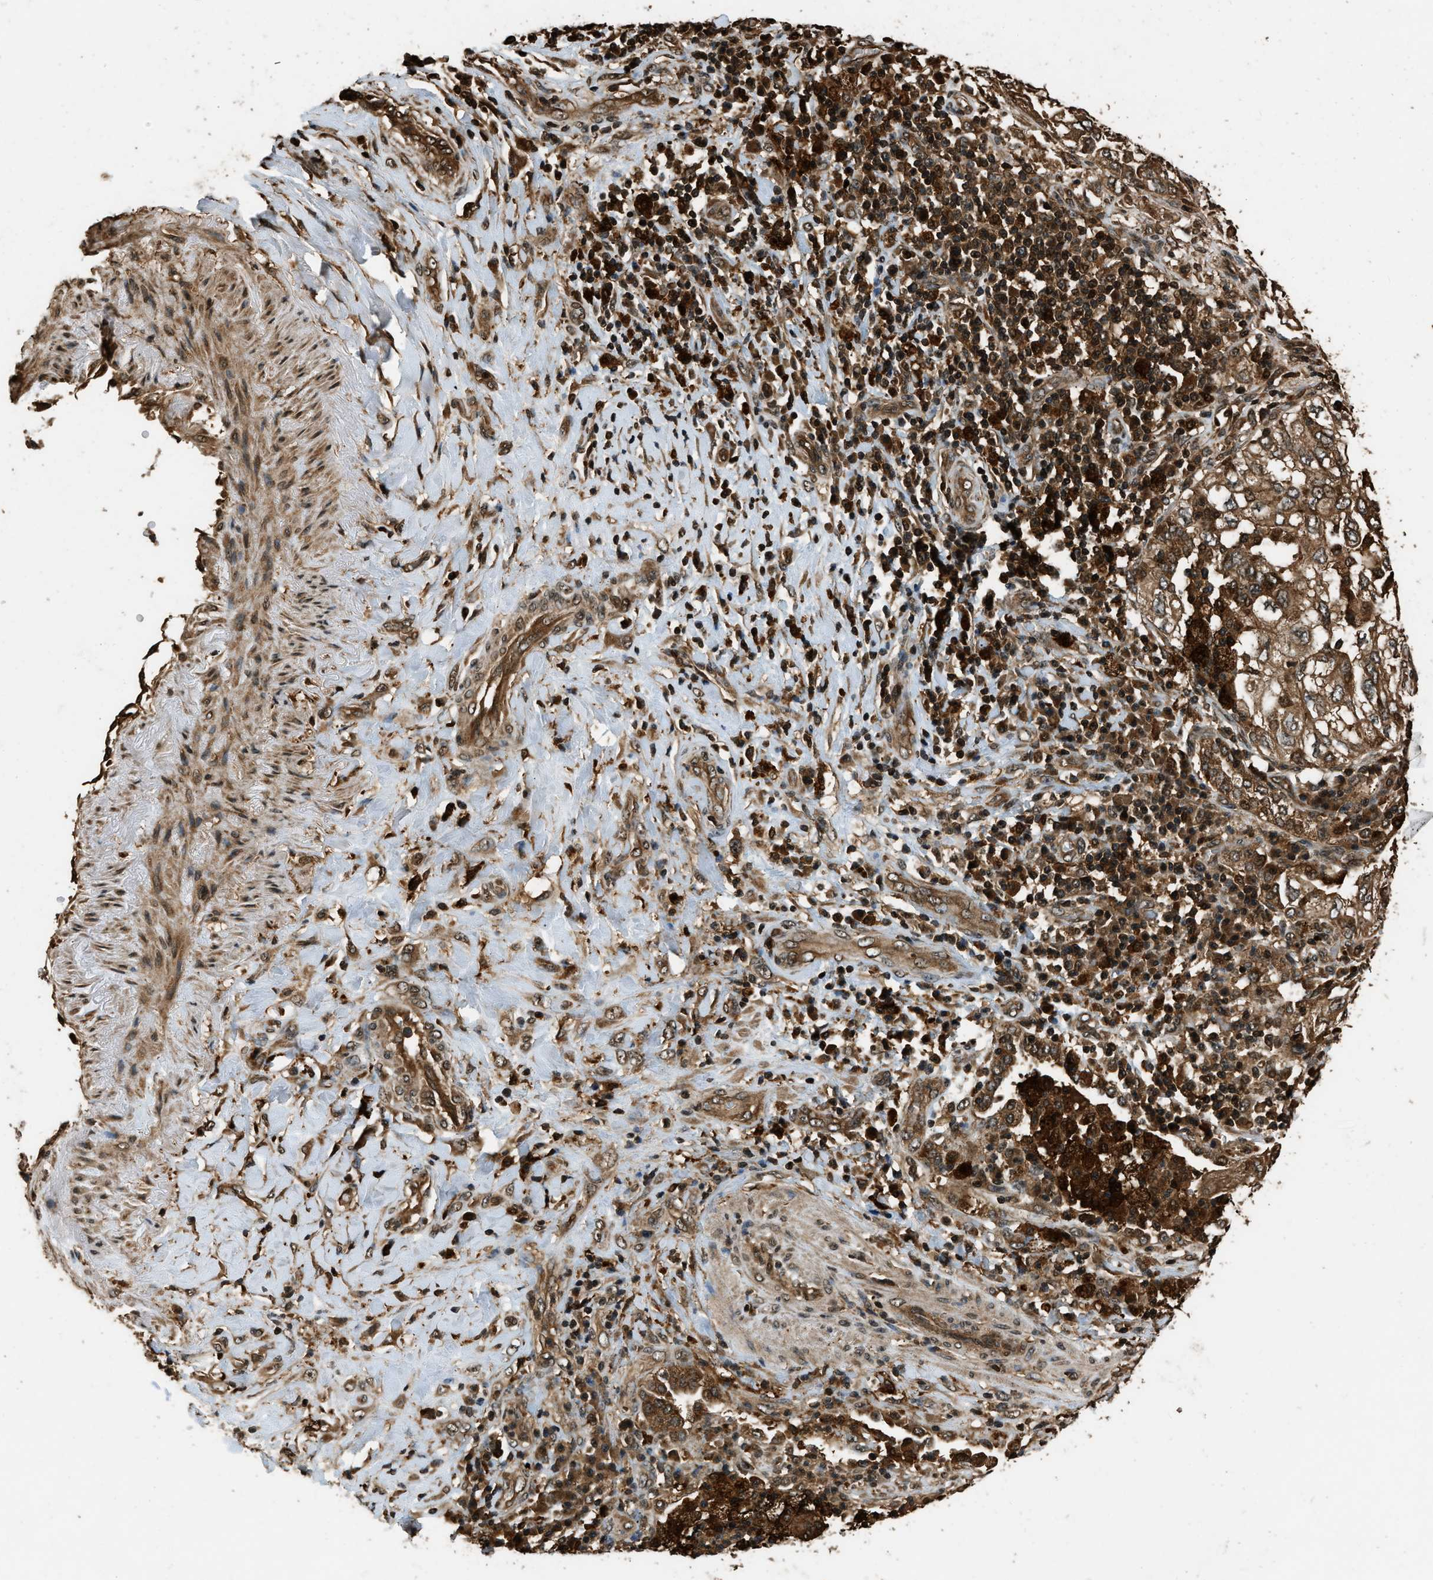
{"staining": {"intensity": "moderate", "quantity": ">75%", "location": "cytoplasmic/membranous"}, "tissue": "lung cancer", "cell_type": "Tumor cells", "image_type": "cancer", "snomed": [{"axis": "morphology", "description": "Adenocarcinoma, NOS"}, {"axis": "topography", "description": "Lung"}], "caption": "Lung adenocarcinoma stained for a protein exhibits moderate cytoplasmic/membranous positivity in tumor cells. Using DAB (3,3'-diaminobenzidine) (brown) and hematoxylin (blue) stains, captured at high magnification using brightfield microscopy.", "gene": "RAP2A", "patient": {"sex": "male", "age": 64}}